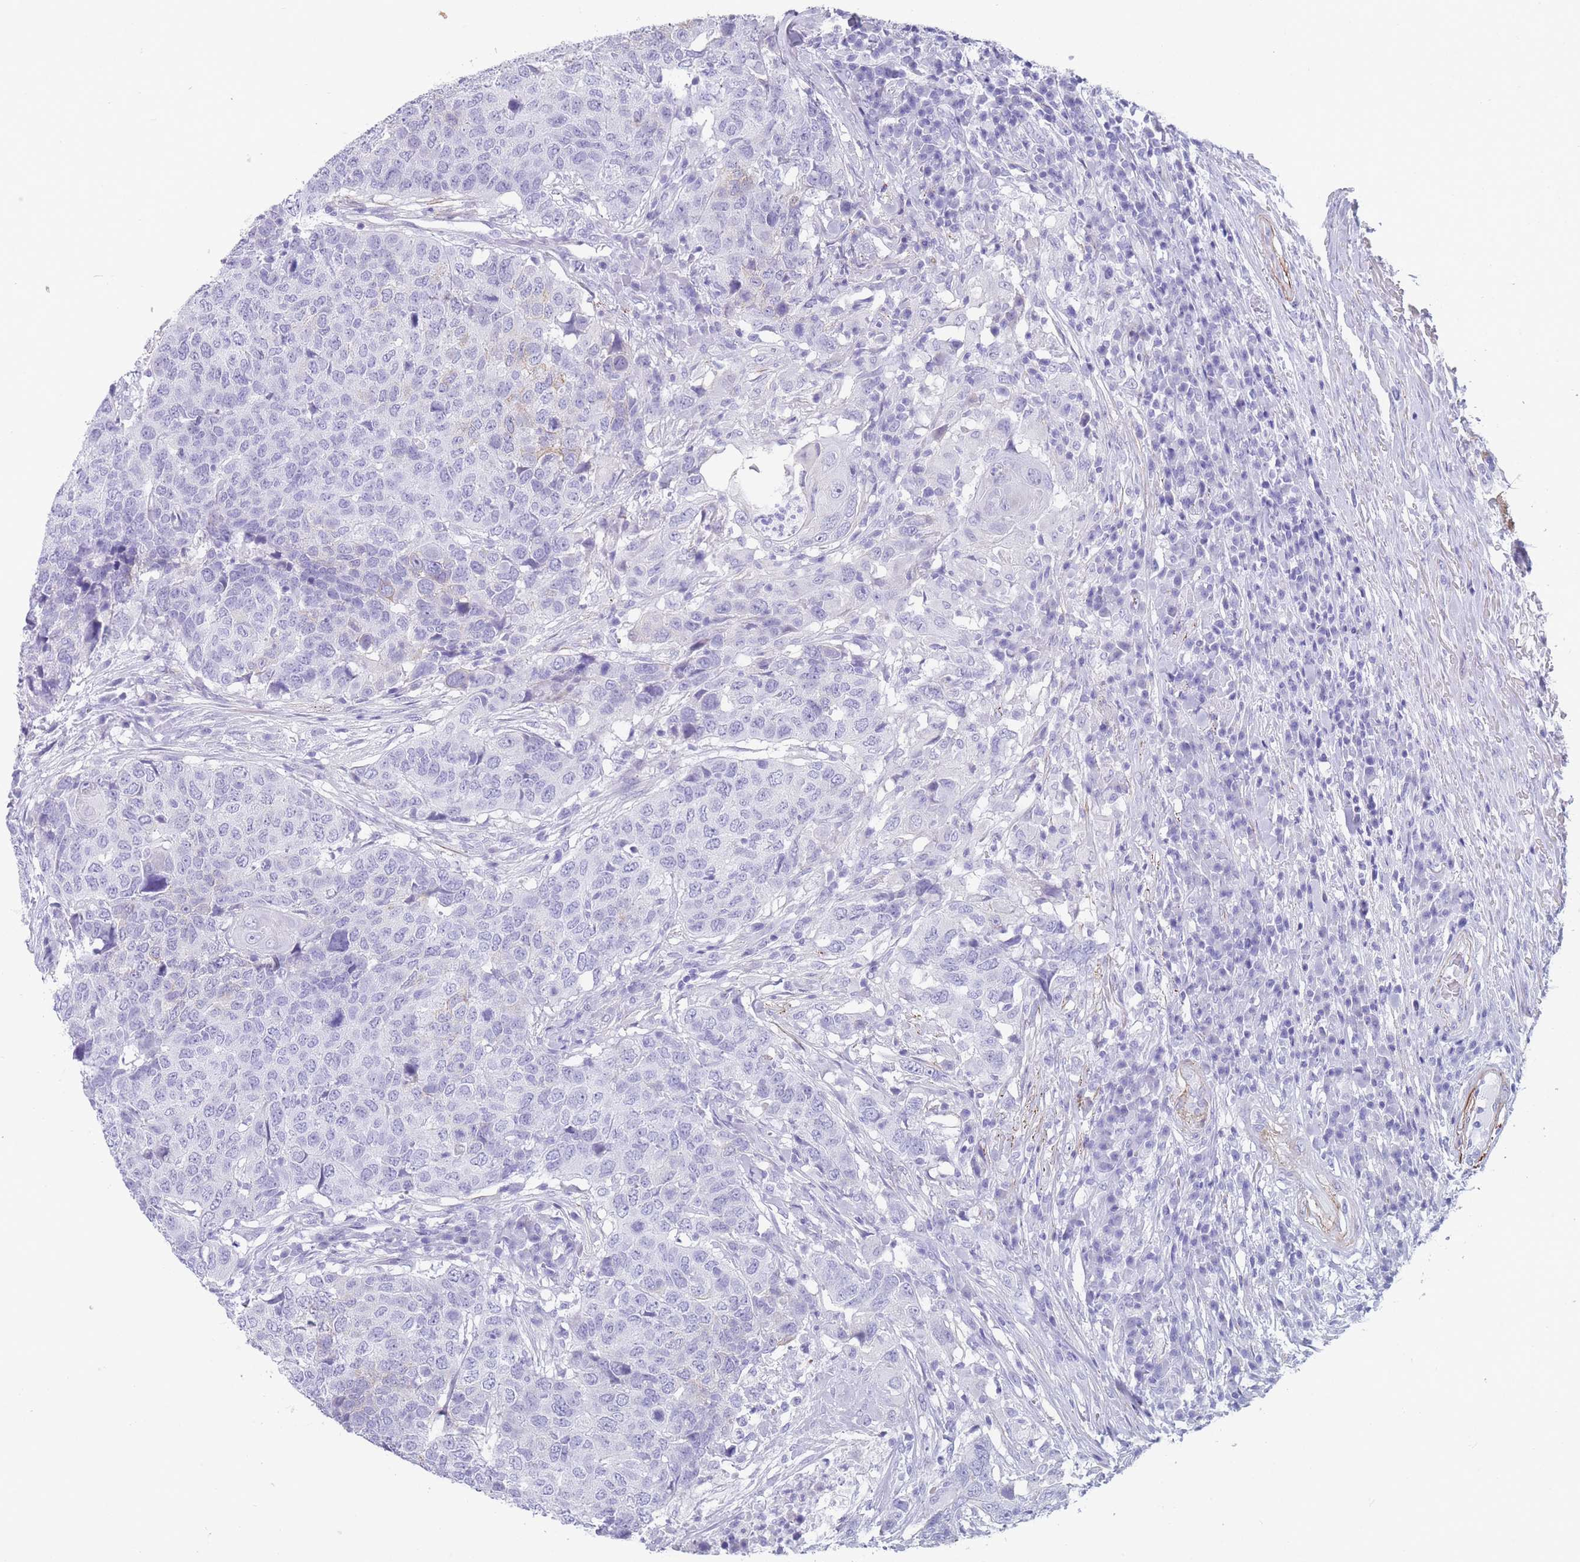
{"staining": {"intensity": "negative", "quantity": "none", "location": "none"}, "tissue": "head and neck cancer", "cell_type": "Tumor cells", "image_type": "cancer", "snomed": [{"axis": "morphology", "description": "Normal tissue, NOS"}, {"axis": "morphology", "description": "Squamous cell carcinoma, NOS"}, {"axis": "topography", "description": "Skeletal muscle"}, {"axis": "topography", "description": "Vascular tissue"}, {"axis": "topography", "description": "Peripheral nerve tissue"}, {"axis": "topography", "description": "Head-Neck"}], "caption": "High power microscopy image of an immunohistochemistry (IHC) histopathology image of head and neck squamous cell carcinoma, revealing no significant expression in tumor cells.", "gene": "FPGS", "patient": {"sex": "male", "age": 66}}